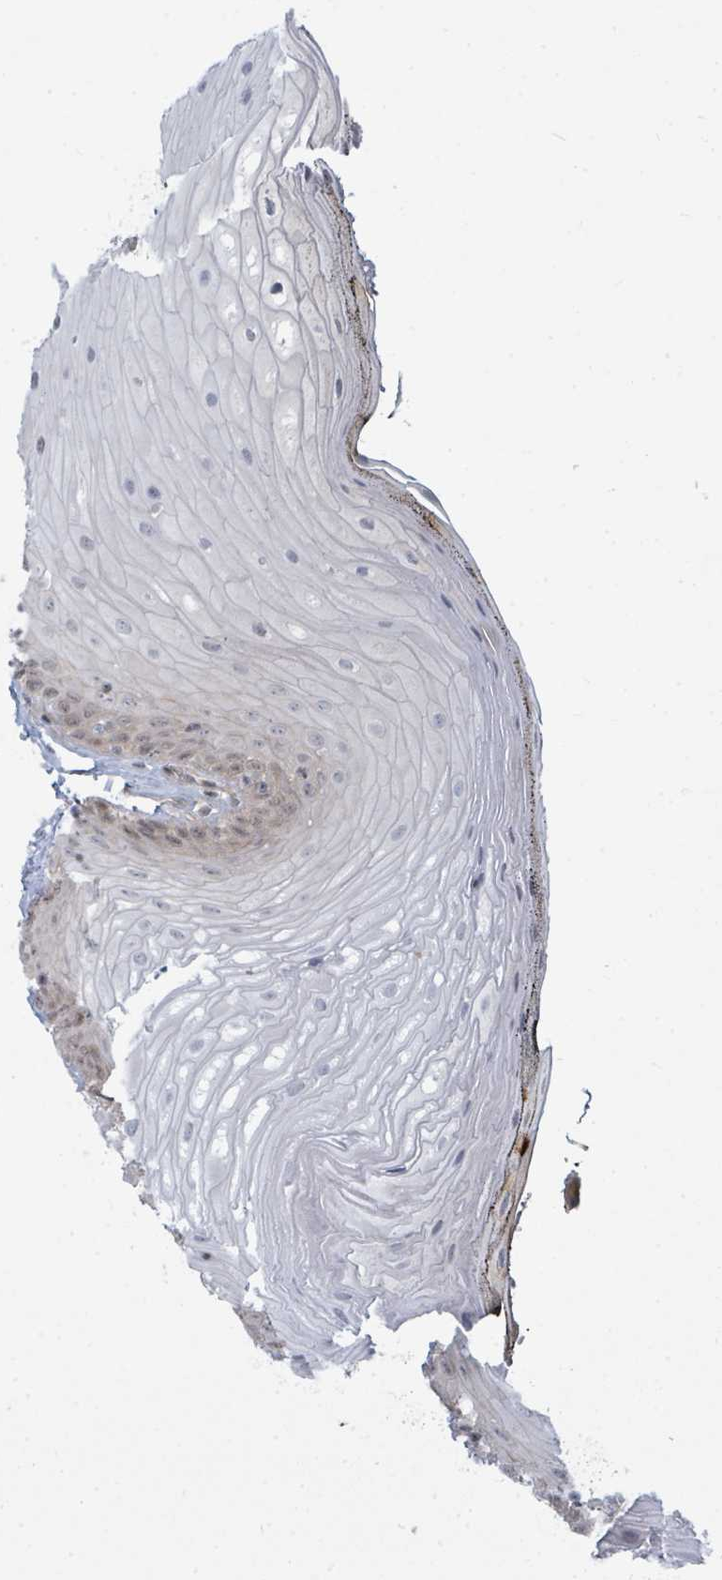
{"staining": {"intensity": "moderate", "quantity": "25%-75%", "location": "nuclear"}, "tissue": "oral mucosa", "cell_type": "Squamous epithelial cells", "image_type": "normal", "snomed": [{"axis": "morphology", "description": "Normal tissue, NOS"}, {"axis": "morphology", "description": "Squamous cell carcinoma, NOS"}, {"axis": "topography", "description": "Oral tissue"}, {"axis": "topography", "description": "Head-Neck"}], "caption": "Immunohistochemistry (IHC) of normal oral mucosa displays medium levels of moderate nuclear positivity in approximately 25%-75% of squamous epithelial cells.", "gene": "PSMG2", "patient": {"sex": "female", "age": 81}}